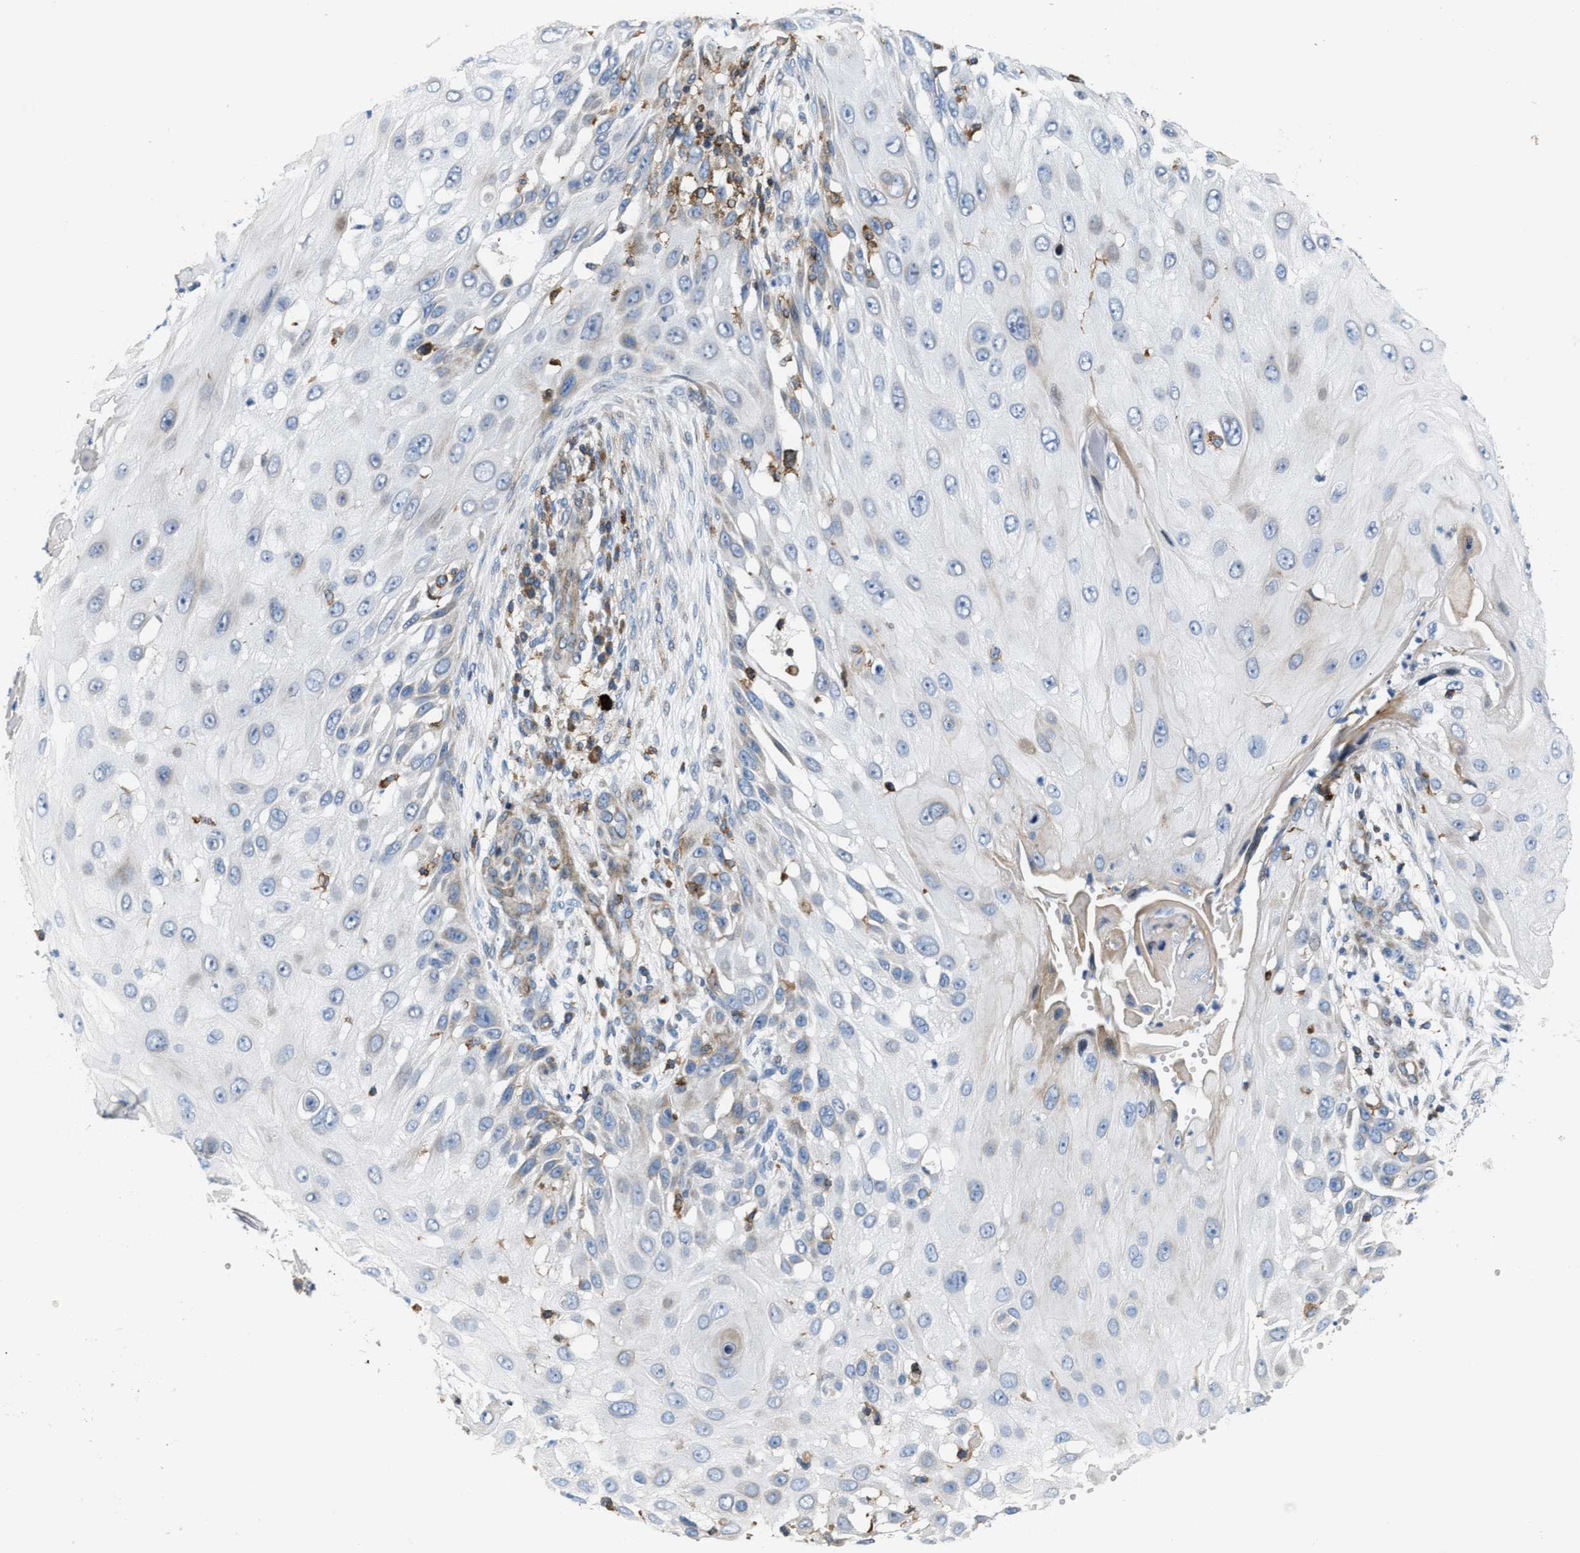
{"staining": {"intensity": "negative", "quantity": "none", "location": "none"}, "tissue": "skin cancer", "cell_type": "Tumor cells", "image_type": "cancer", "snomed": [{"axis": "morphology", "description": "Squamous cell carcinoma, NOS"}, {"axis": "topography", "description": "Skin"}], "caption": "Tumor cells show no significant protein positivity in skin cancer (squamous cell carcinoma). Nuclei are stained in blue.", "gene": "ATP9A", "patient": {"sex": "female", "age": 44}}